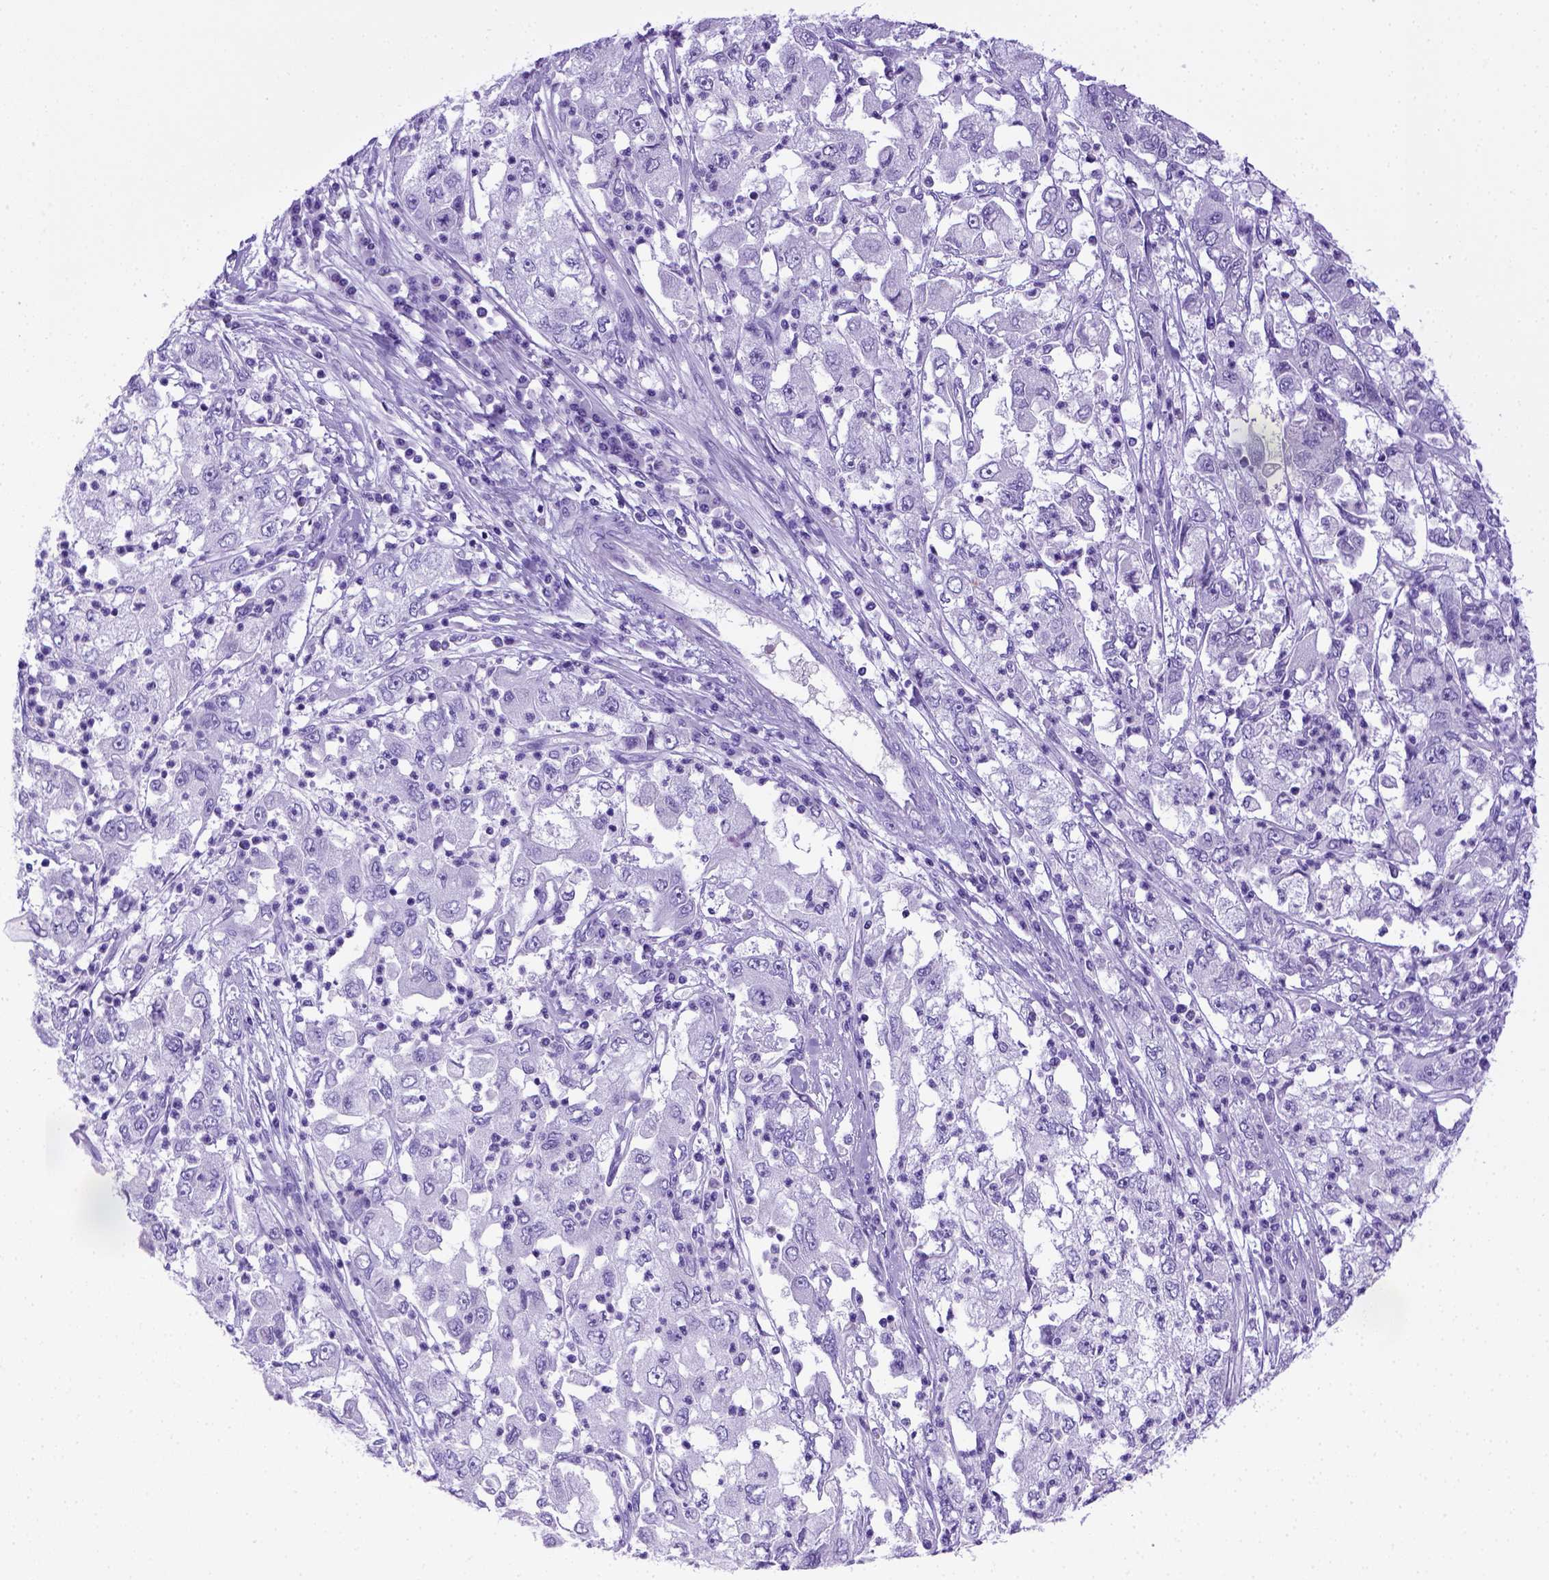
{"staining": {"intensity": "negative", "quantity": "none", "location": "none"}, "tissue": "cervical cancer", "cell_type": "Tumor cells", "image_type": "cancer", "snomed": [{"axis": "morphology", "description": "Squamous cell carcinoma, NOS"}, {"axis": "topography", "description": "Cervix"}], "caption": "A photomicrograph of cervical cancer (squamous cell carcinoma) stained for a protein reveals no brown staining in tumor cells.", "gene": "ITIH4", "patient": {"sex": "female", "age": 36}}